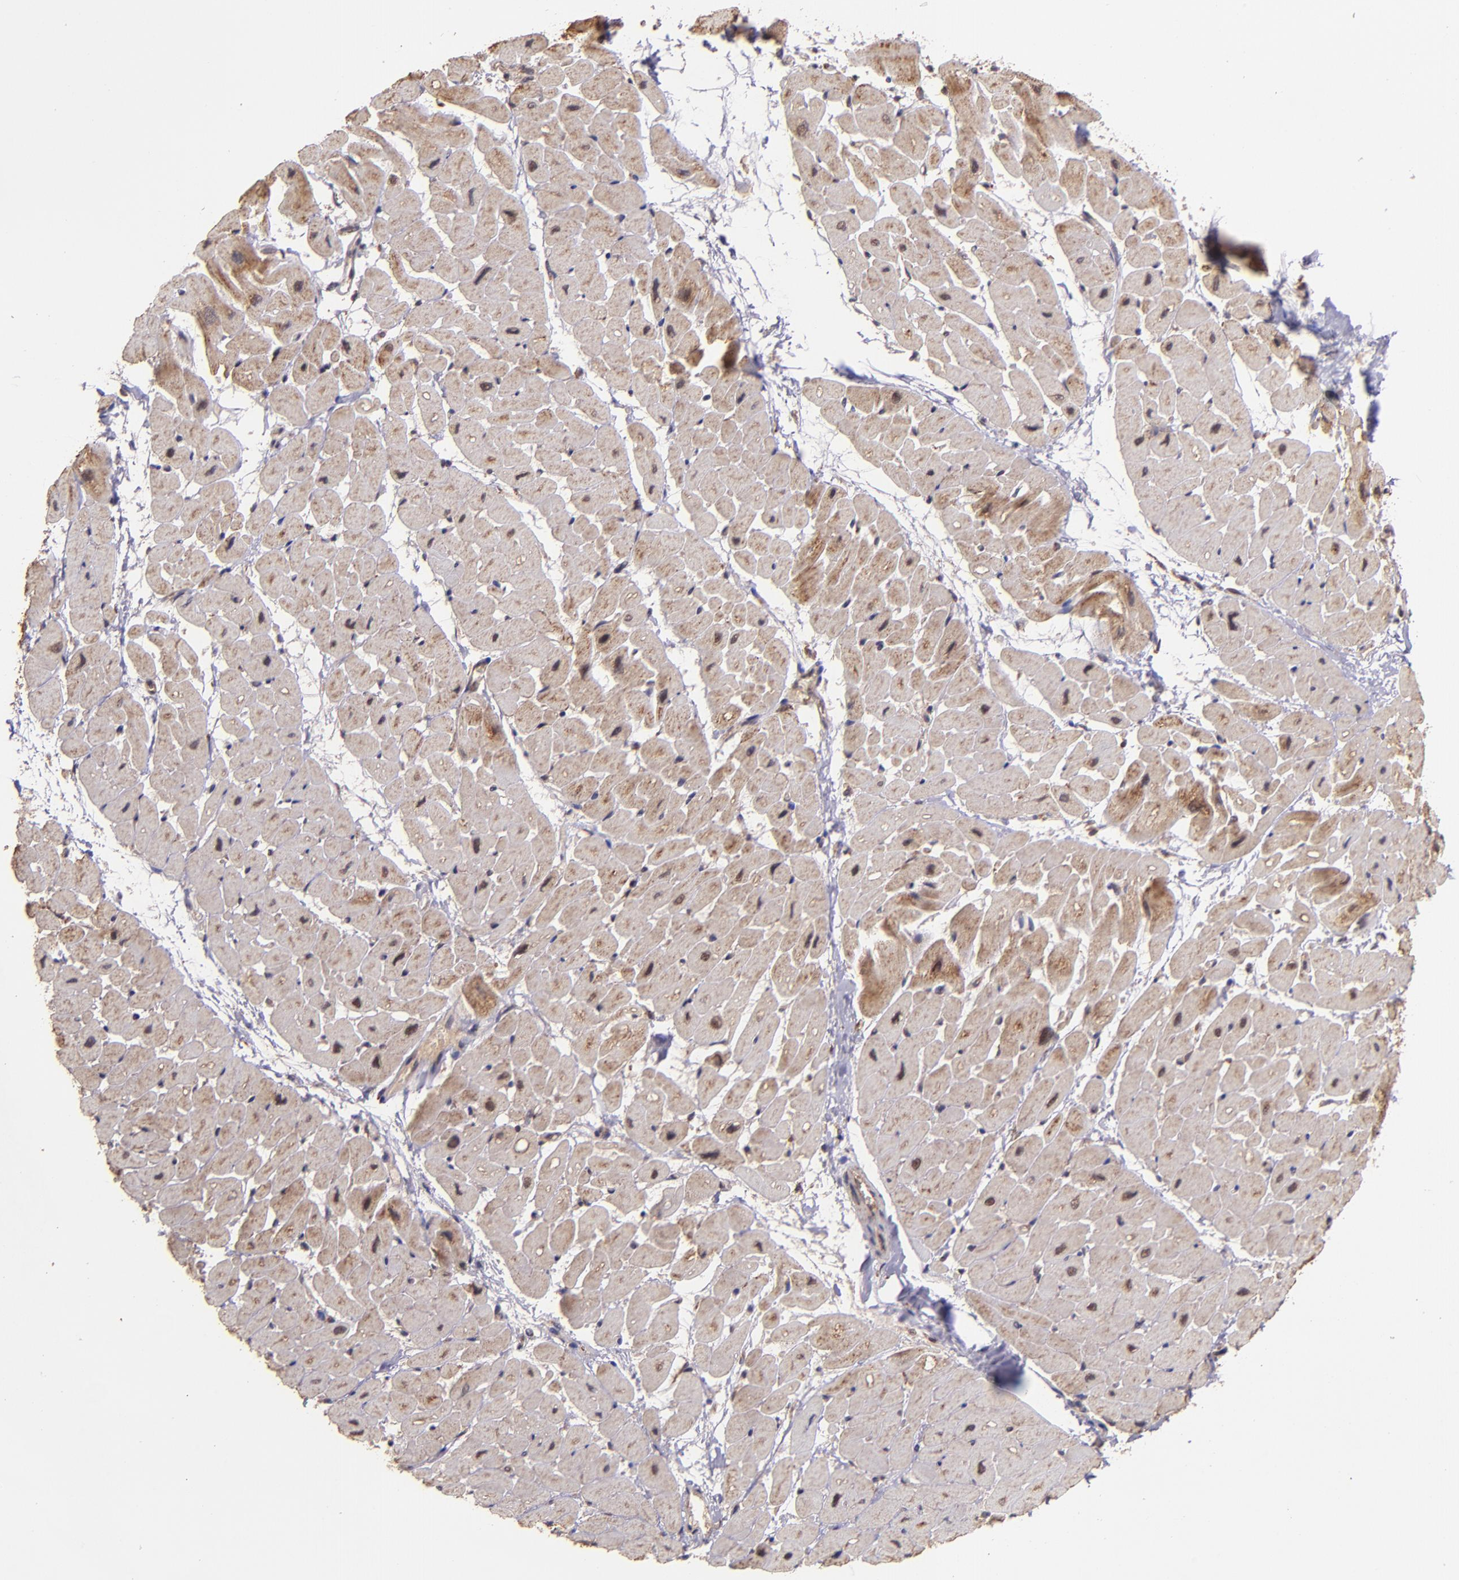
{"staining": {"intensity": "moderate", "quantity": ">75%", "location": "cytoplasmic/membranous"}, "tissue": "heart muscle", "cell_type": "Cardiomyocytes", "image_type": "normal", "snomed": [{"axis": "morphology", "description": "Normal tissue, NOS"}, {"axis": "topography", "description": "Heart"}], "caption": "Heart muscle stained with immunohistochemistry reveals moderate cytoplasmic/membranous expression in approximately >75% of cardiomyocytes. (DAB (3,3'-diaminobenzidine) = brown stain, brightfield microscopy at high magnification).", "gene": "USP51", "patient": {"sex": "male", "age": 45}}